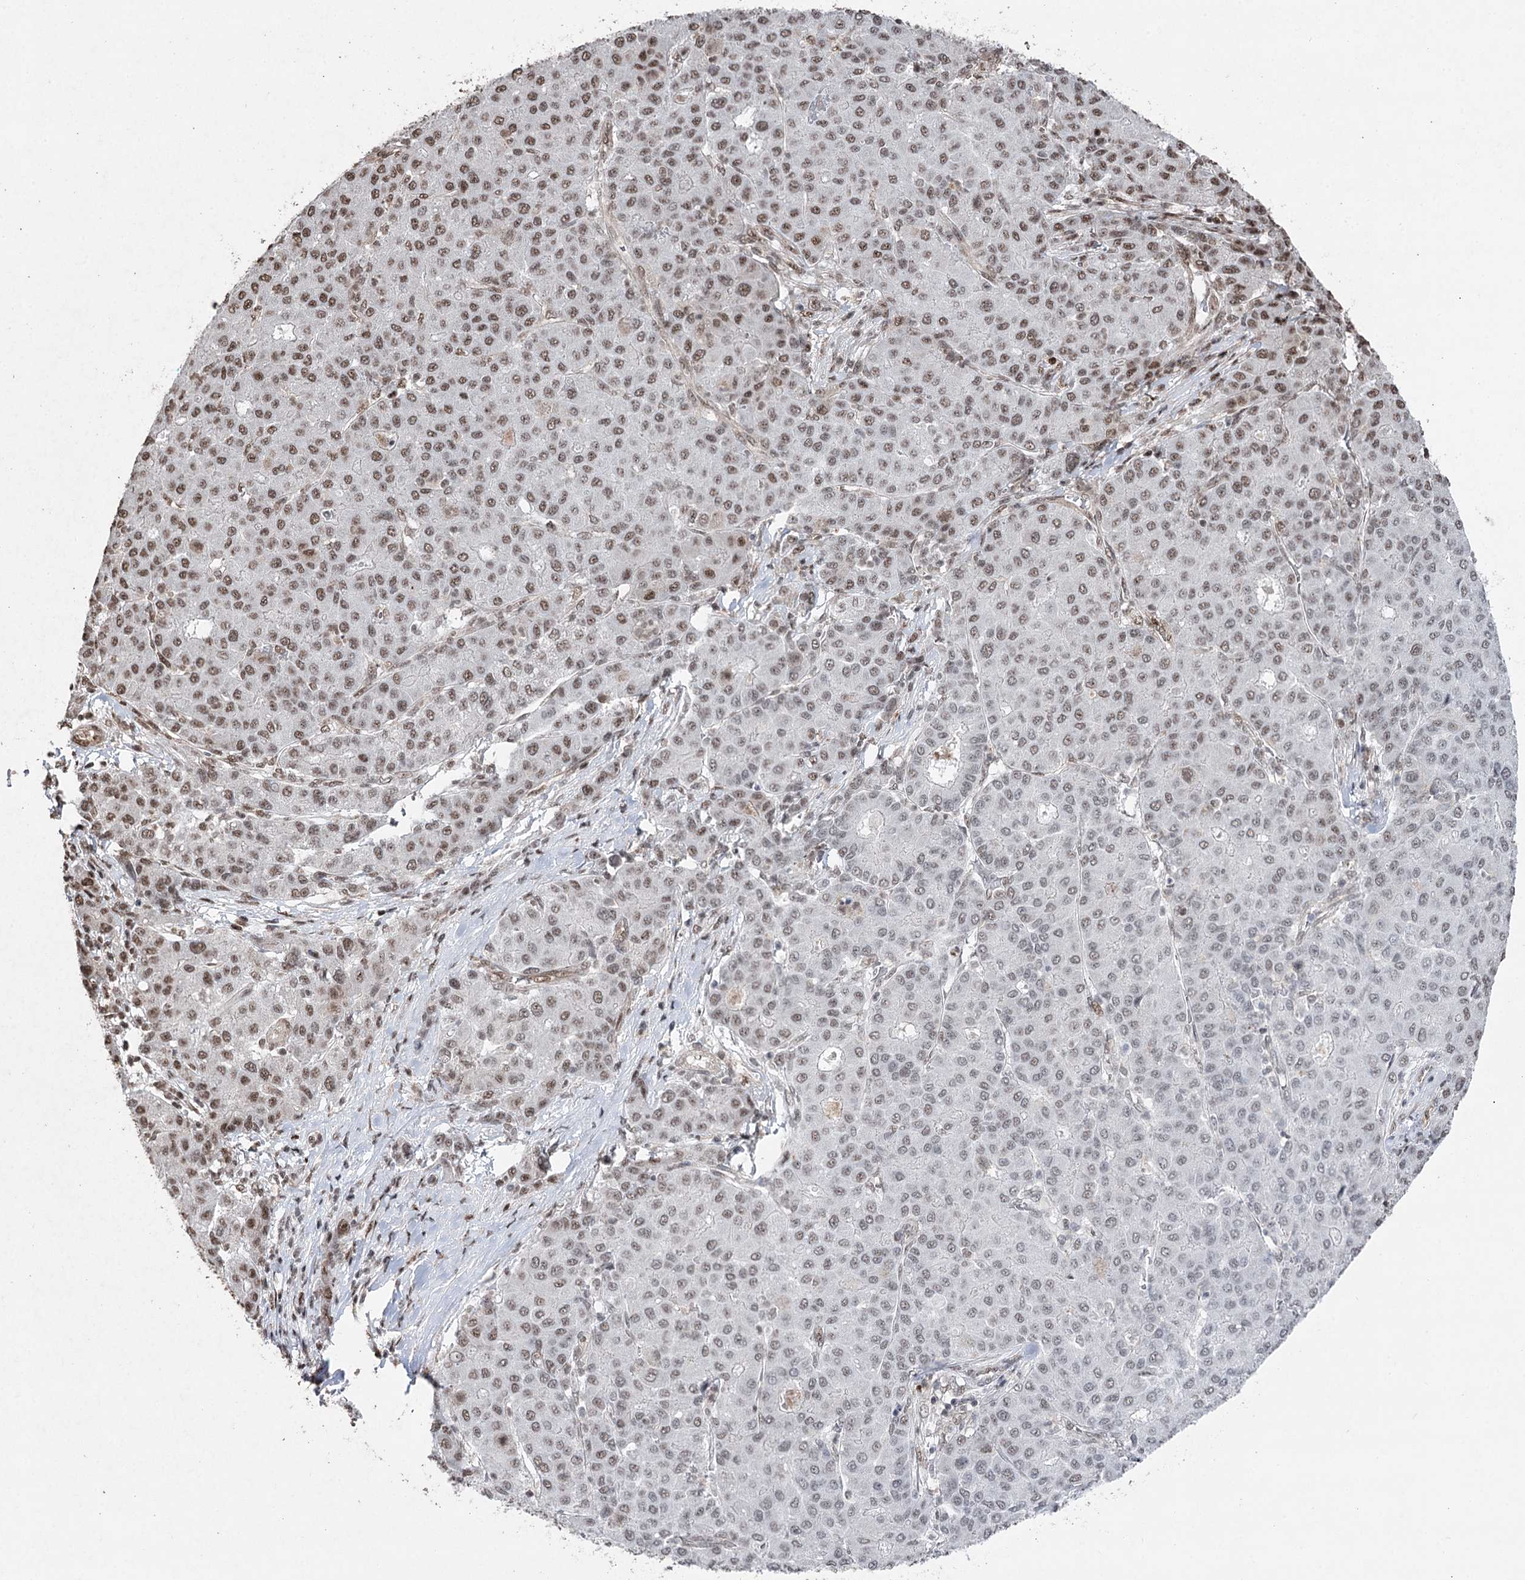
{"staining": {"intensity": "moderate", "quantity": "25%-75%", "location": "nuclear"}, "tissue": "liver cancer", "cell_type": "Tumor cells", "image_type": "cancer", "snomed": [{"axis": "morphology", "description": "Carcinoma, Hepatocellular, NOS"}, {"axis": "topography", "description": "Liver"}], "caption": "Liver cancer (hepatocellular carcinoma) tissue exhibits moderate nuclear staining in approximately 25%-75% of tumor cells, visualized by immunohistochemistry.", "gene": "PDCD4", "patient": {"sex": "male", "age": 65}}